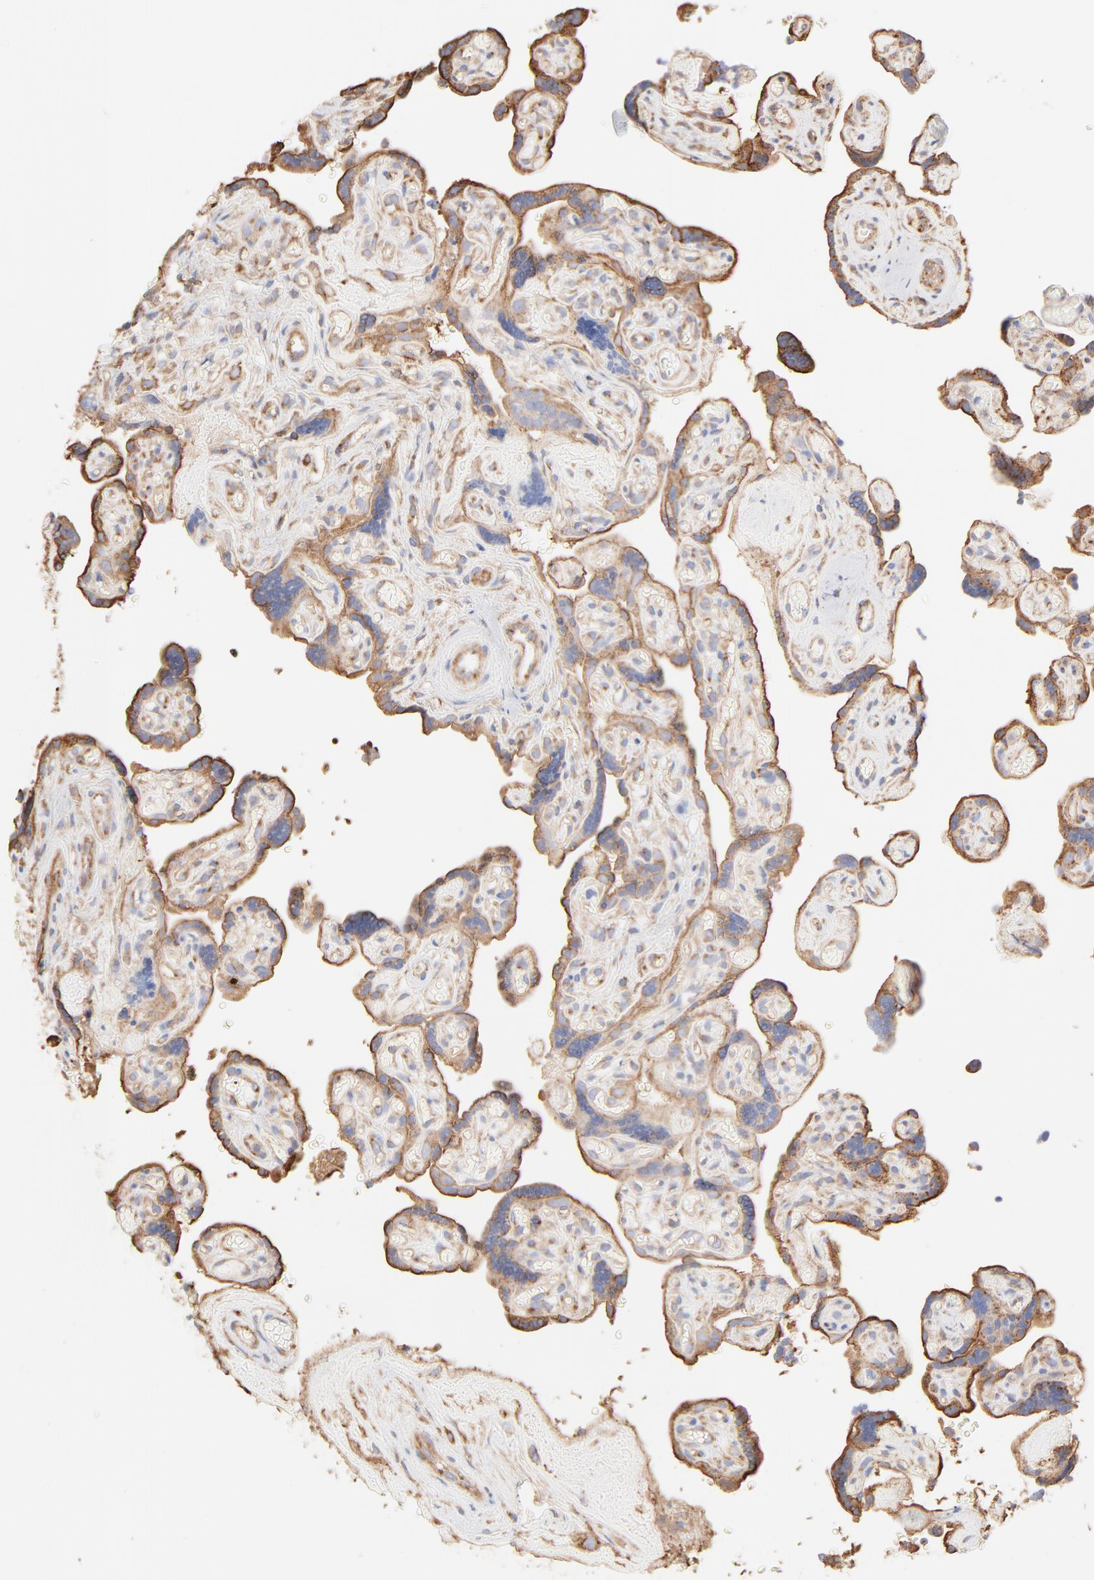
{"staining": {"intensity": "moderate", "quantity": ">75%", "location": "cytoplasmic/membranous"}, "tissue": "placenta", "cell_type": "Decidual cells", "image_type": "normal", "snomed": [{"axis": "morphology", "description": "Normal tissue, NOS"}, {"axis": "topography", "description": "Placenta"}], "caption": "Immunohistochemistry (IHC) histopathology image of normal placenta stained for a protein (brown), which demonstrates medium levels of moderate cytoplasmic/membranous expression in approximately >75% of decidual cells.", "gene": "CLTB", "patient": {"sex": "female", "age": 30}}